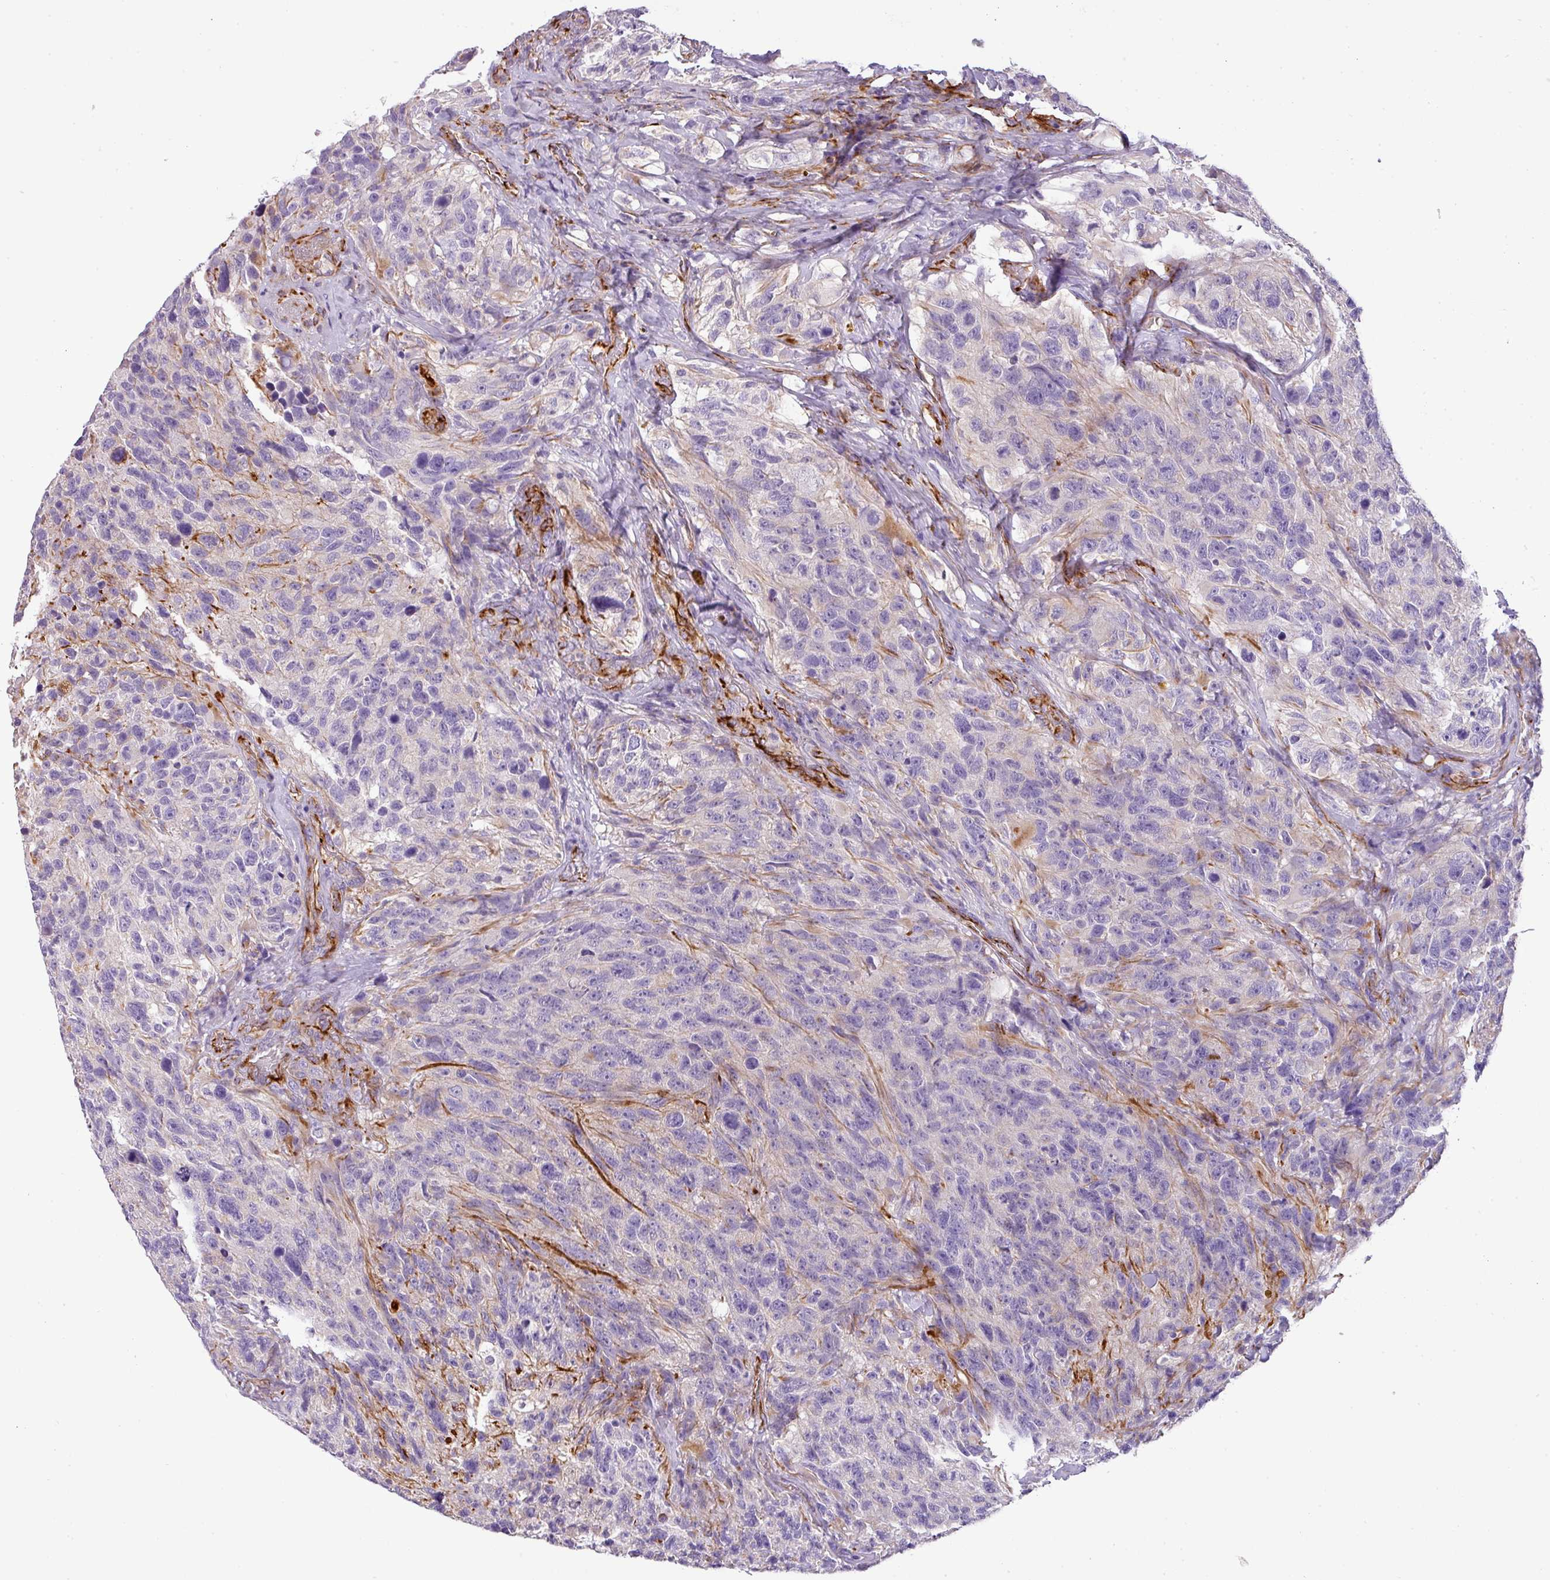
{"staining": {"intensity": "negative", "quantity": "none", "location": "none"}, "tissue": "glioma", "cell_type": "Tumor cells", "image_type": "cancer", "snomed": [{"axis": "morphology", "description": "Glioma, malignant, High grade"}, {"axis": "topography", "description": "Brain"}], "caption": "There is no significant positivity in tumor cells of malignant high-grade glioma.", "gene": "ENSG00000273748", "patient": {"sex": "male", "age": 69}}